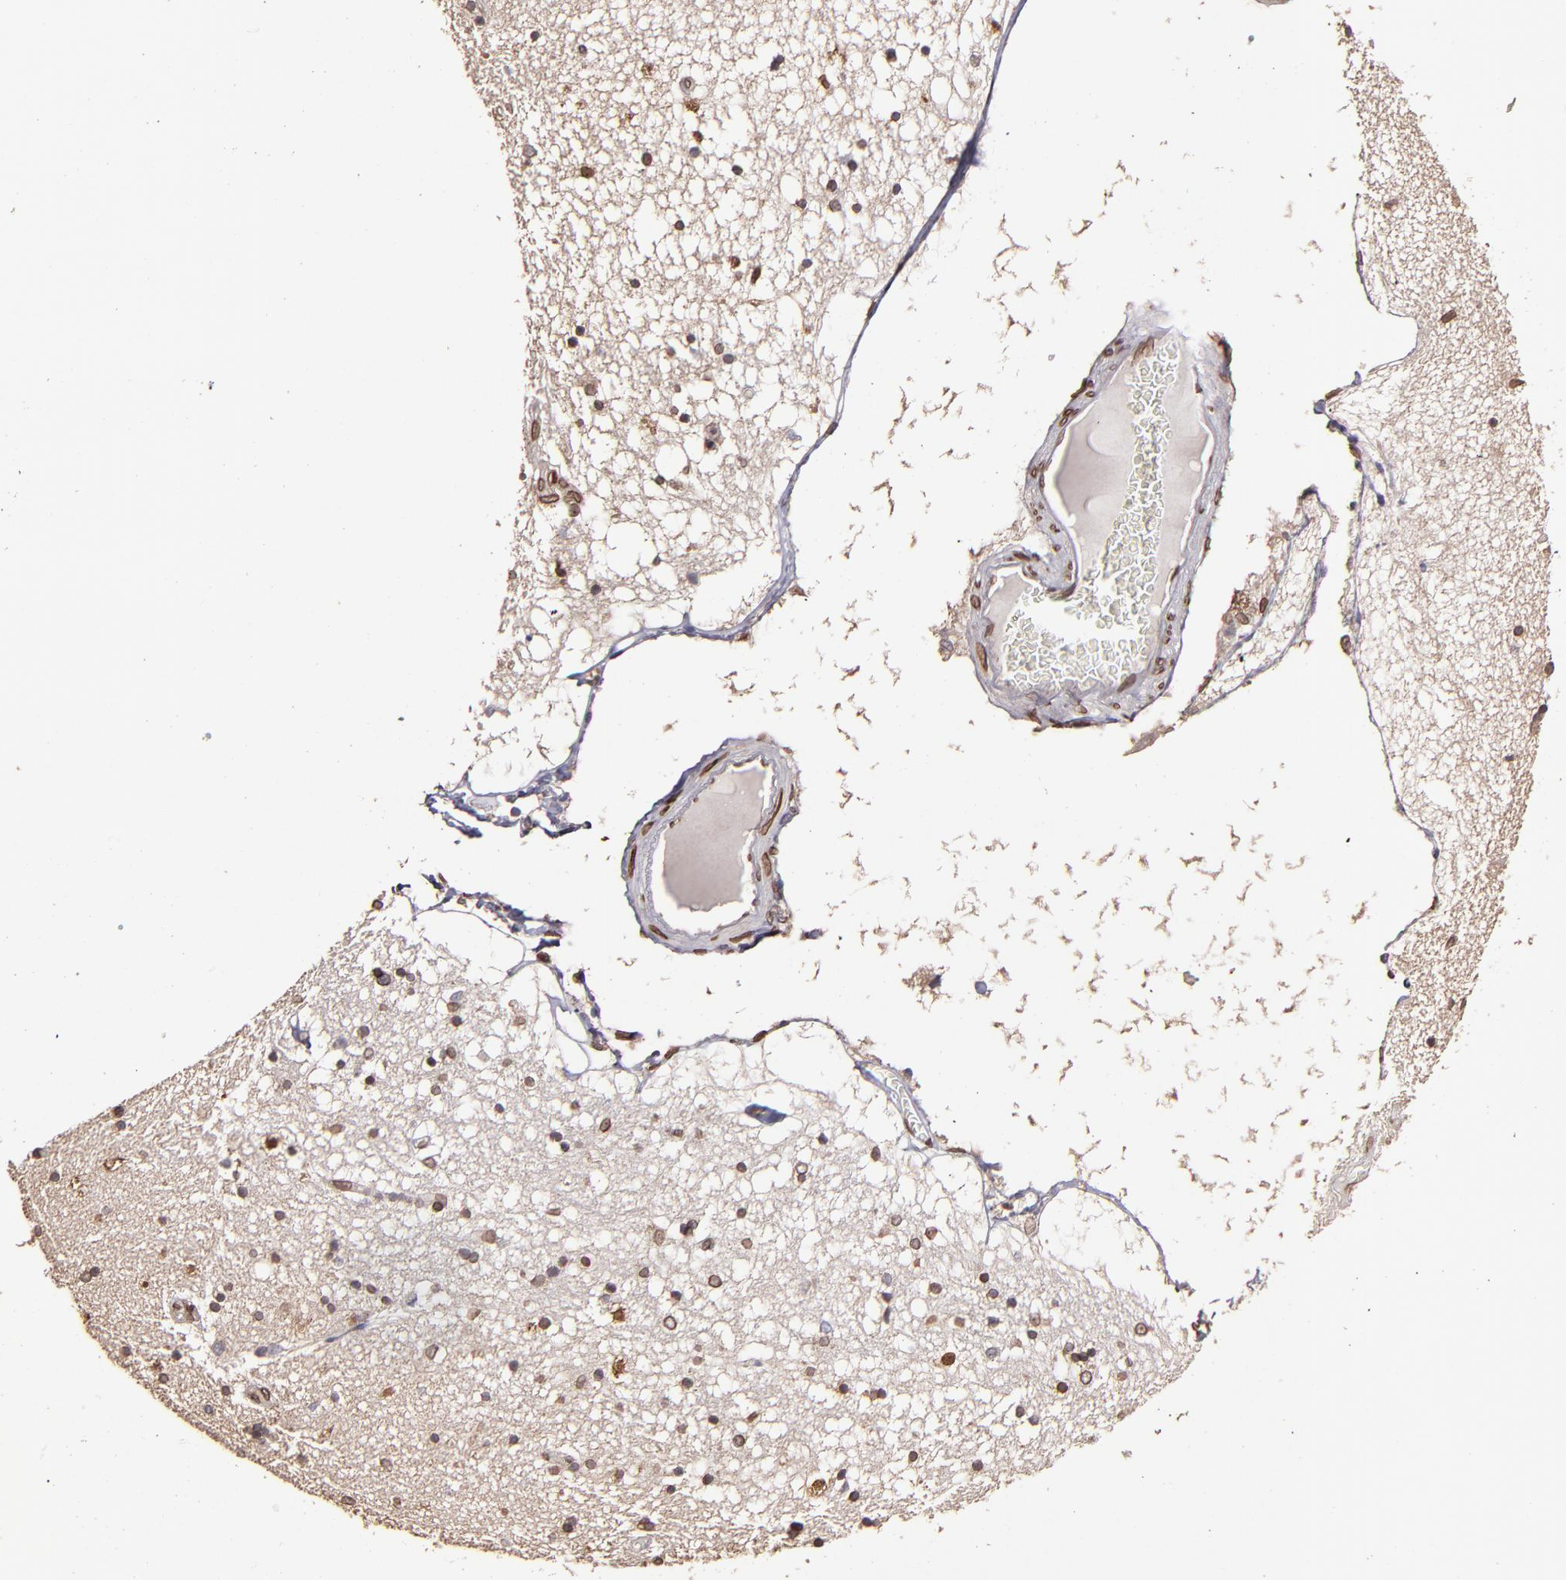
{"staining": {"intensity": "moderate", "quantity": ">75%", "location": "cytoplasmic/membranous,nuclear"}, "tissue": "hippocampus", "cell_type": "Glial cells", "image_type": "normal", "snomed": [{"axis": "morphology", "description": "Normal tissue, NOS"}, {"axis": "topography", "description": "Hippocampus"}], "caption": "Glial cells reveal medium levels of moderate cytoplasmic/membranous,nuclear staining in about >75% of cells in benign human hippocampus. The protein is shown in brown color, while the nuclei are stained blue.", "gene": "PUM3", "patient": {"sex": "female", "age": 54}}